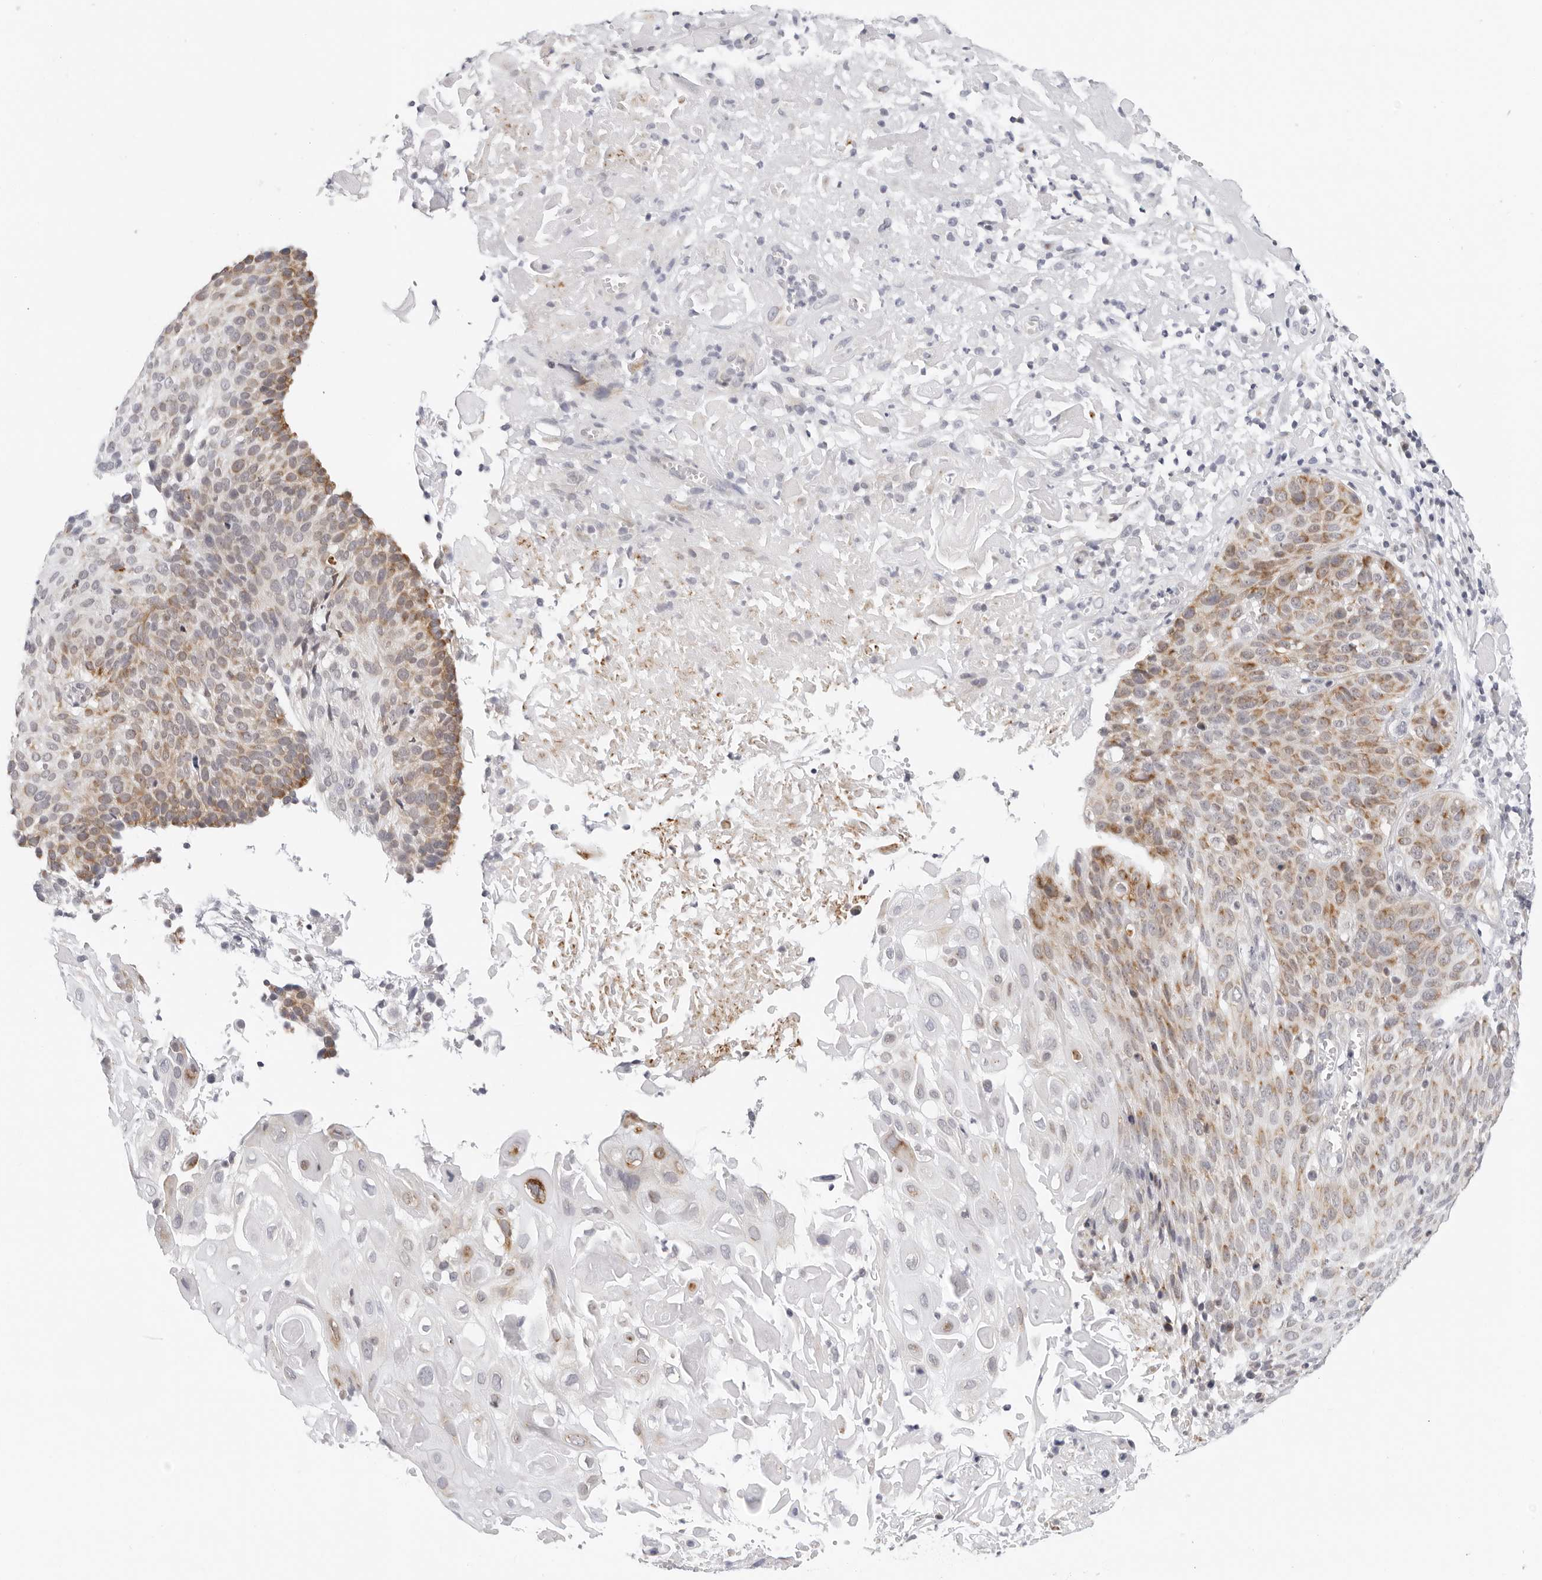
{"staining": {"intensity": "moderate", "quantity": ">75%", "location": "cytoplasmic/membranous"}, "tissue": "cervical cancer", "cell_type": "Tumor cells", "image_type": "cancer", "snomed": [{"axis": "morphology", "description": "Squamous cell carcinoma, NOS"}, {"axis": "topography", "description": "Cervix"}], "caption": "IHC histopathology image of cervical cancer stained for a protein (brown), which exhibits medium levels of moderate cytoplasmic/membranous staining in approximately >75% of tumor cells.", "gene": "CIART", "patient": {"sex": "female", "age": 74}}